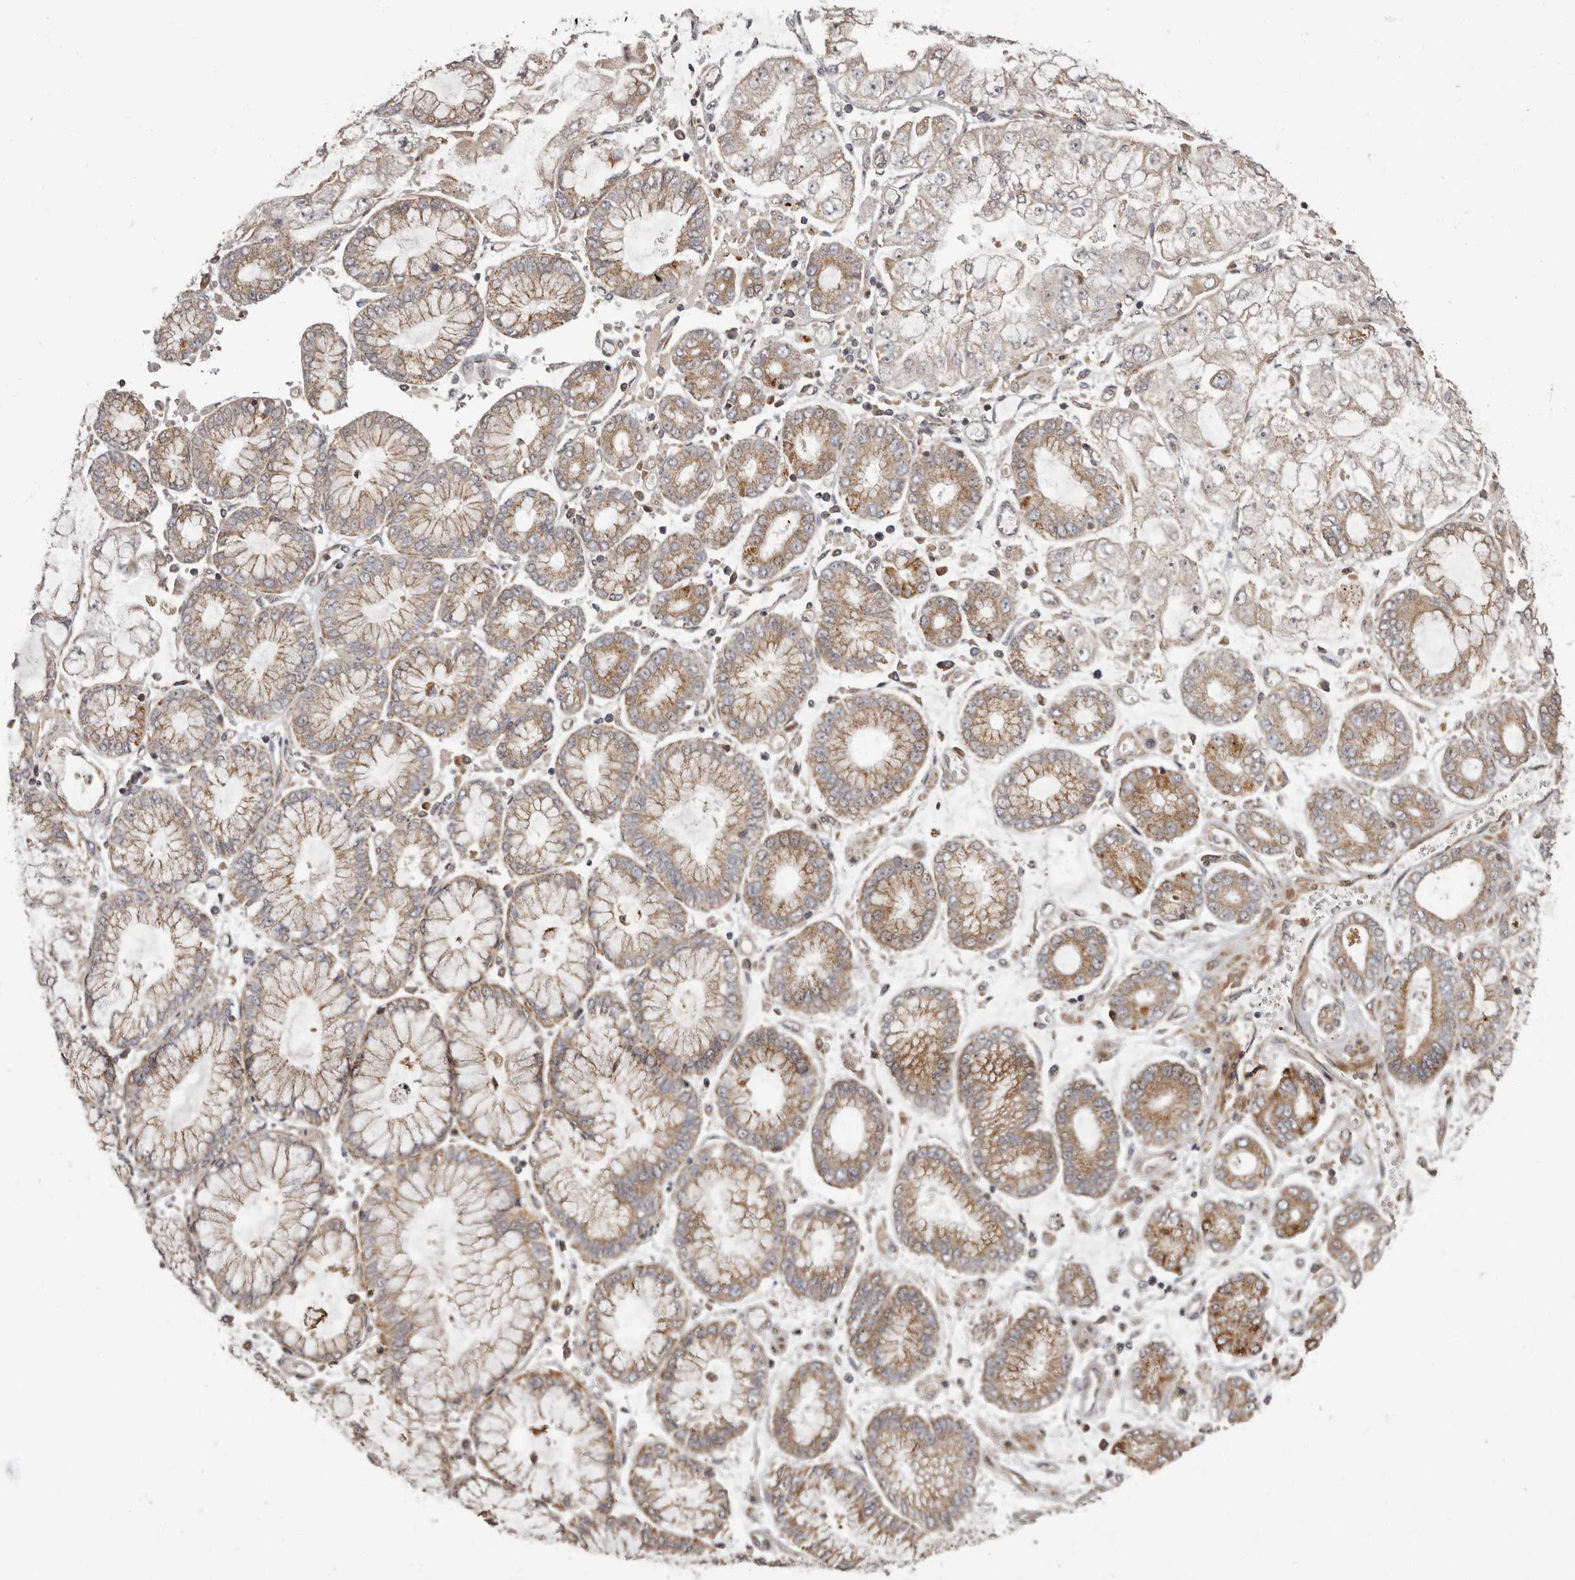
{"staining": {"intensity": "negative", "quantity": "none", "location": "none"}, "tissue": "stomach cancer", "cell_type": "Tumor cells", "image_type": "cancer", "snomed": [{"axis": "morphology", "description": "Adenocarcinoma, NOS"}, {"axis": "topography", "description": "Stomach"}], "caption": "A photomicrograph of stomach cancer stained for a protein shows no brown staining in tumor cells. (IHC, brightfield microscopy, high magnification).", "gene": "ADCY2", "patient": {"sex": "male", "age": 76}}